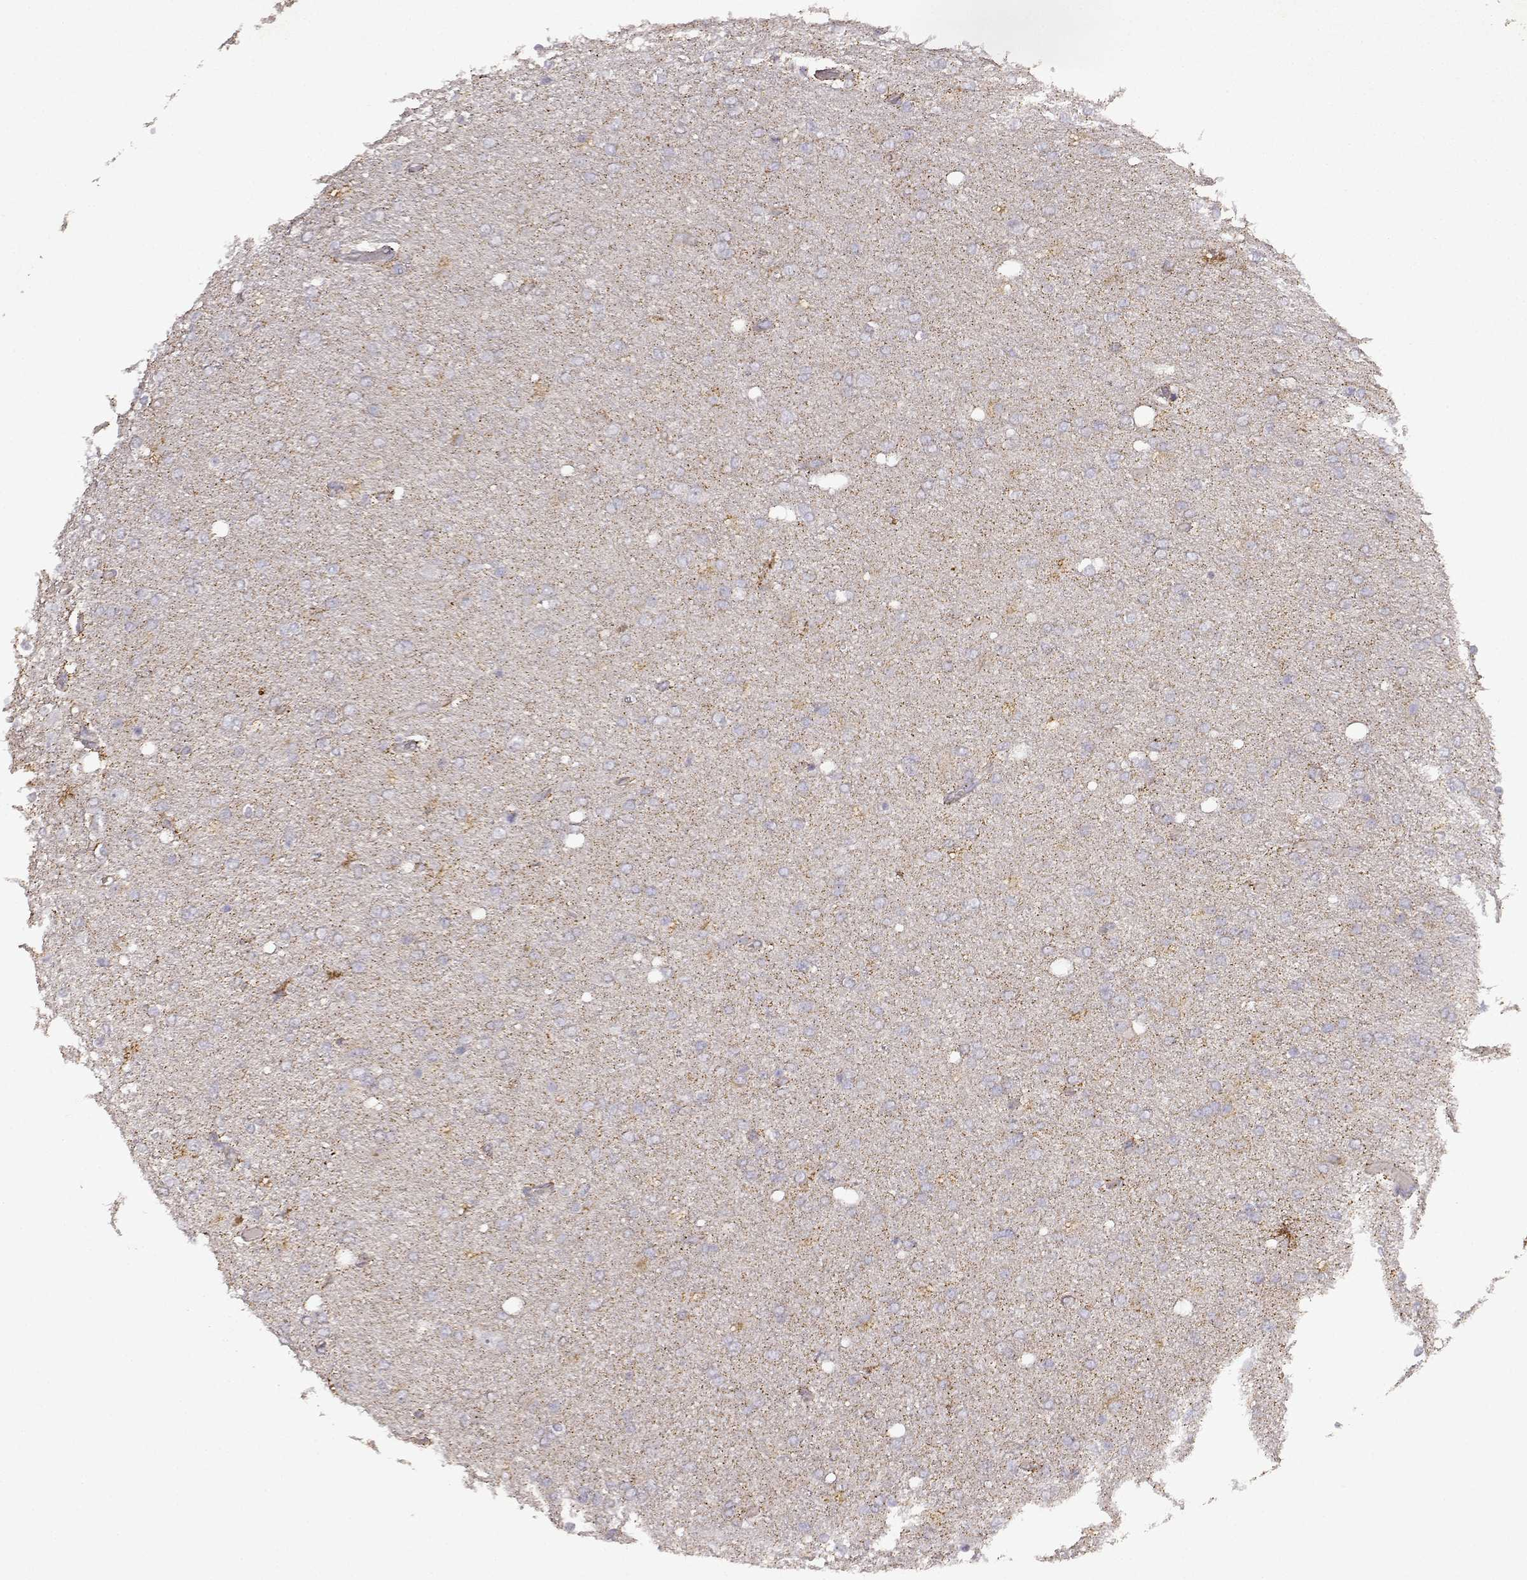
{"staining": {"intensity": "negative", "quantity": "none", "location": "none"}, "tissue": "glioma", "cell_type": "Tumor cells", "image_type": "cancer", "snomed": [{"axis": "morphology", "description": "Glioma, malignant, High grade"}, {"axis": "topography", "description": "Cerebral cortex"}], "caption": "An IHC micrograph of malignant high-grade glioma is shown. There is no staining in tumor cells of malignant high-grade glioma.", "gene": "DDC", "patient": {"sex": "male", "age": 70}}